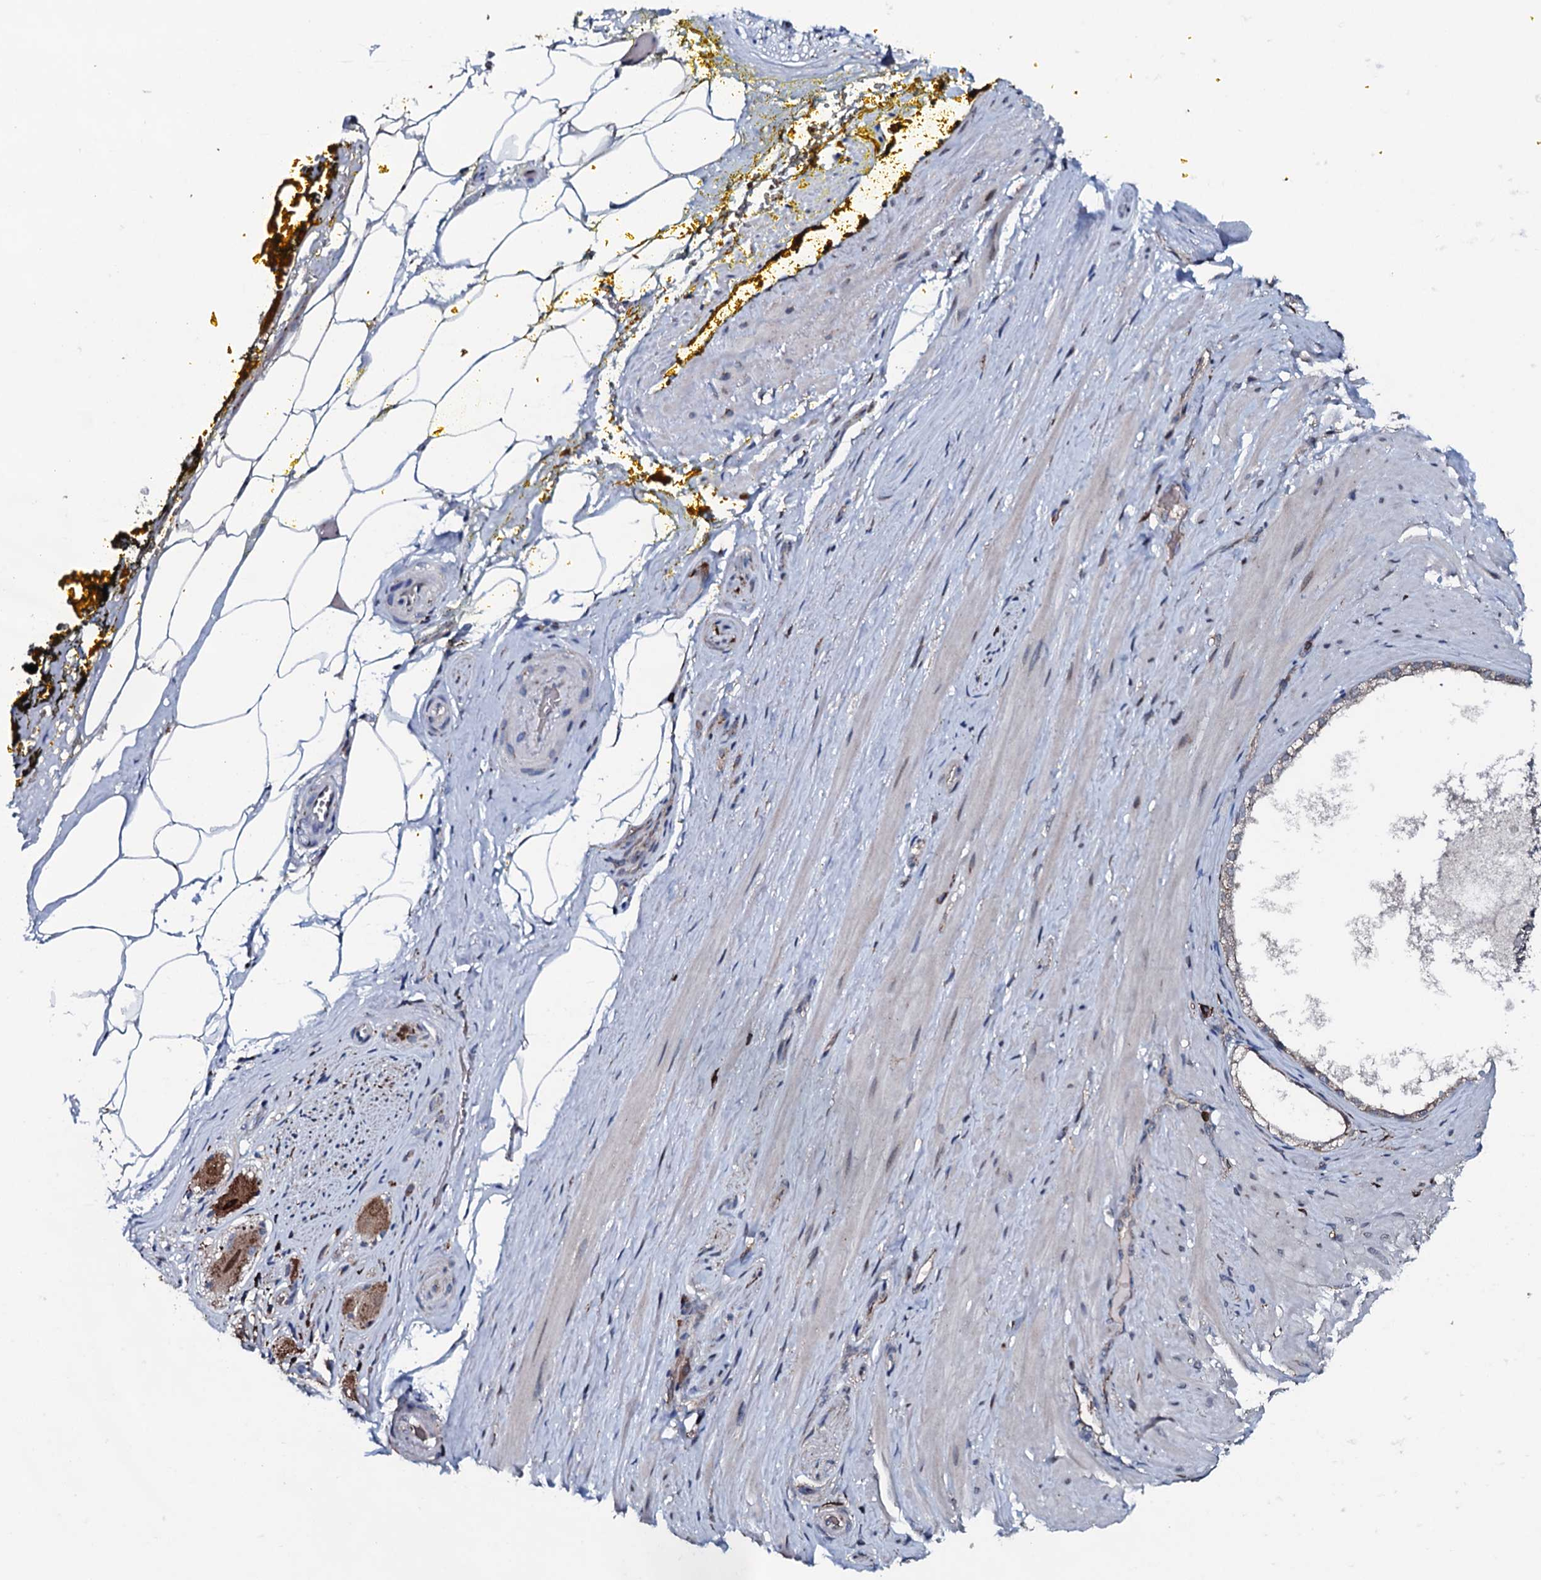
{"staining": {"intensity": "moderate", "quantity": ">75%", "location": "nuclear"}, "tissue": "adipose tissue", "cell_type": "Adipocytes", "image_type": "normal", "snomed": [{"axis": "morphology", "description": "Normal tissue, NOS"}, {"axis": "morphology", "description": "Adenocarcinoma, Low grade"}, {"axis": "topography", "description": "Prostate"}, {"axis": "topography", "description": "Peripheral nerve tissue"}], "caption": "Adipose tissue stained with IHC displays moderate nuclear positivity in approximately >75% of adipocytes.", "gene": "OGFOD2", "patient": {"sex": "male", "age": 63}}